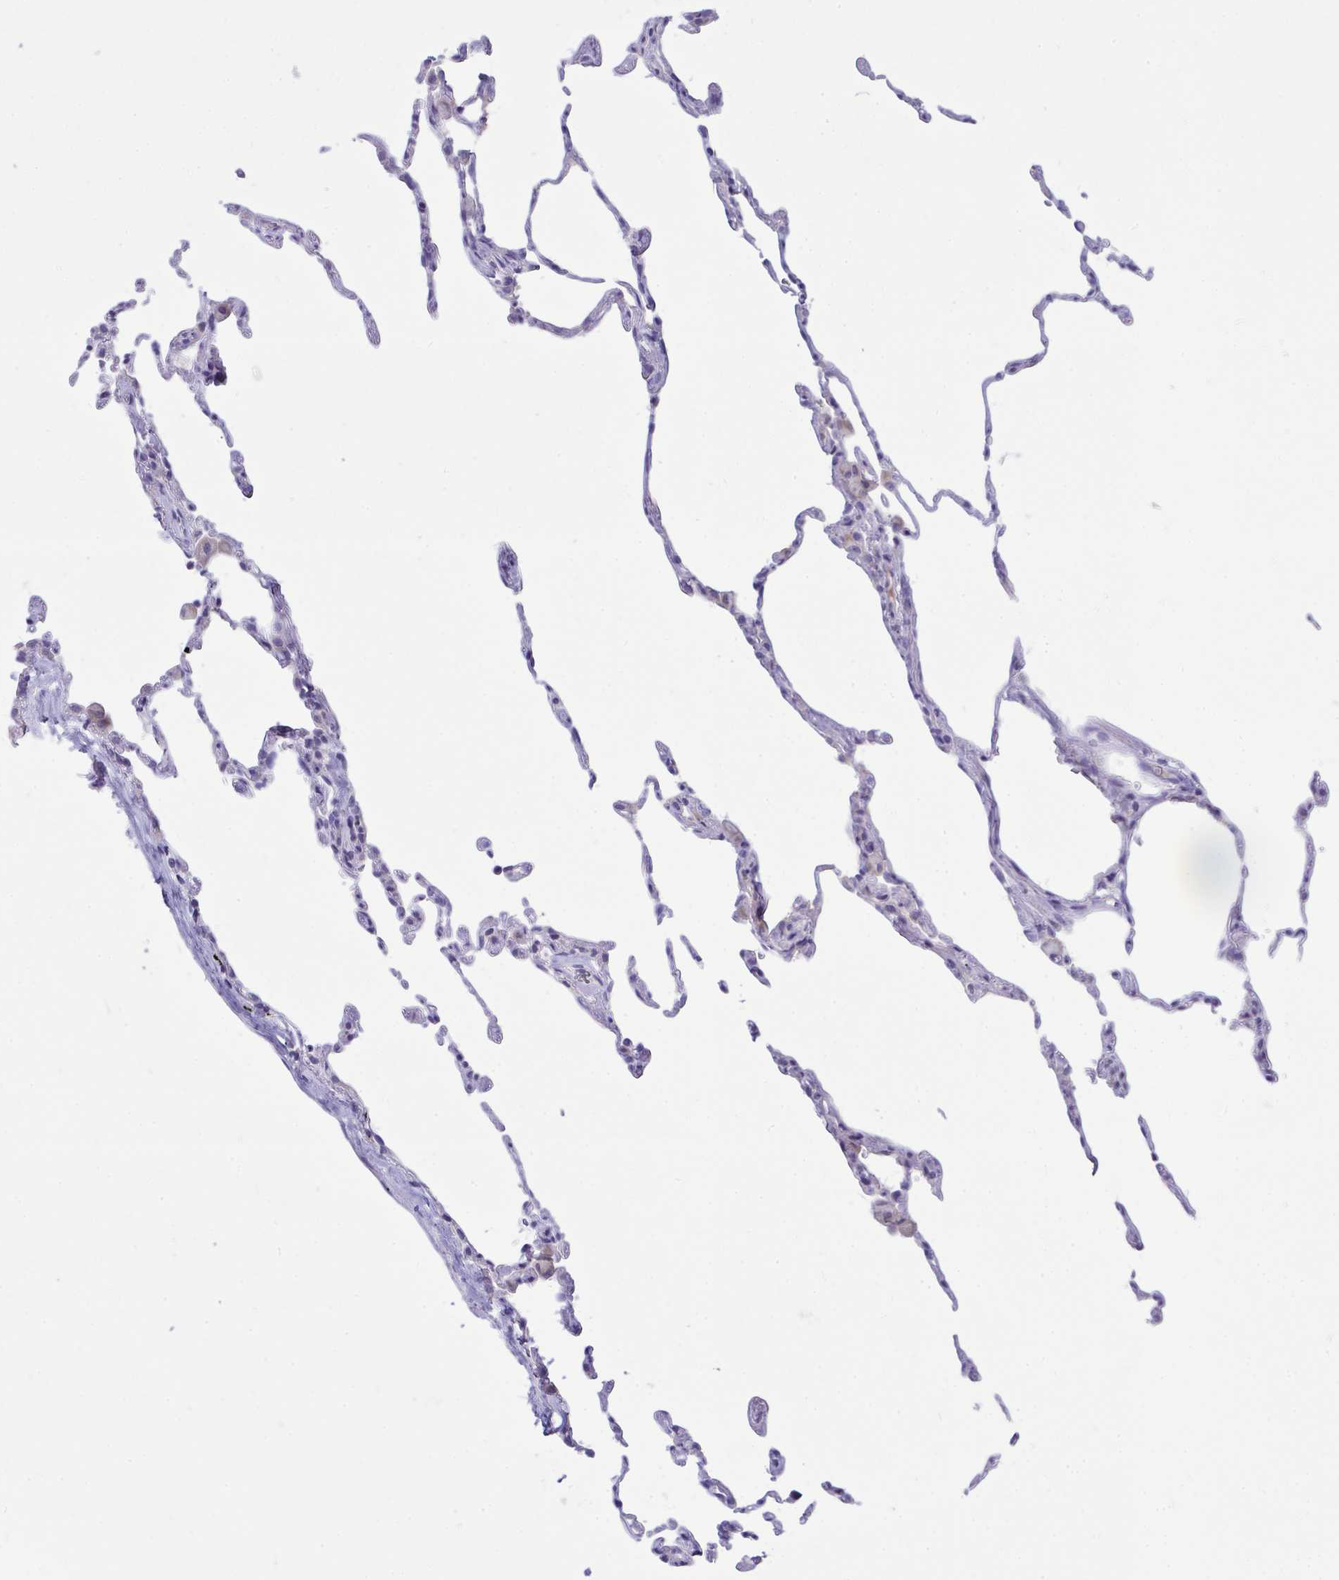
{"staining": {"intensity": "negative", "quantity": "none", "location": "none"}, "tissue": "lung", "cell_type": "Alveolar cells", "image_type": "normal", "snomed": [{"axis": "morphology", "description": "Normal tissue, NOS"}, {"axis": "topography", "description": "Lung"}], "caption": "Alveolar cells show no significant protein expression in benign lung.", "gene": "PLA2G12B", "patient": {"sex": "female", "age": 57}}